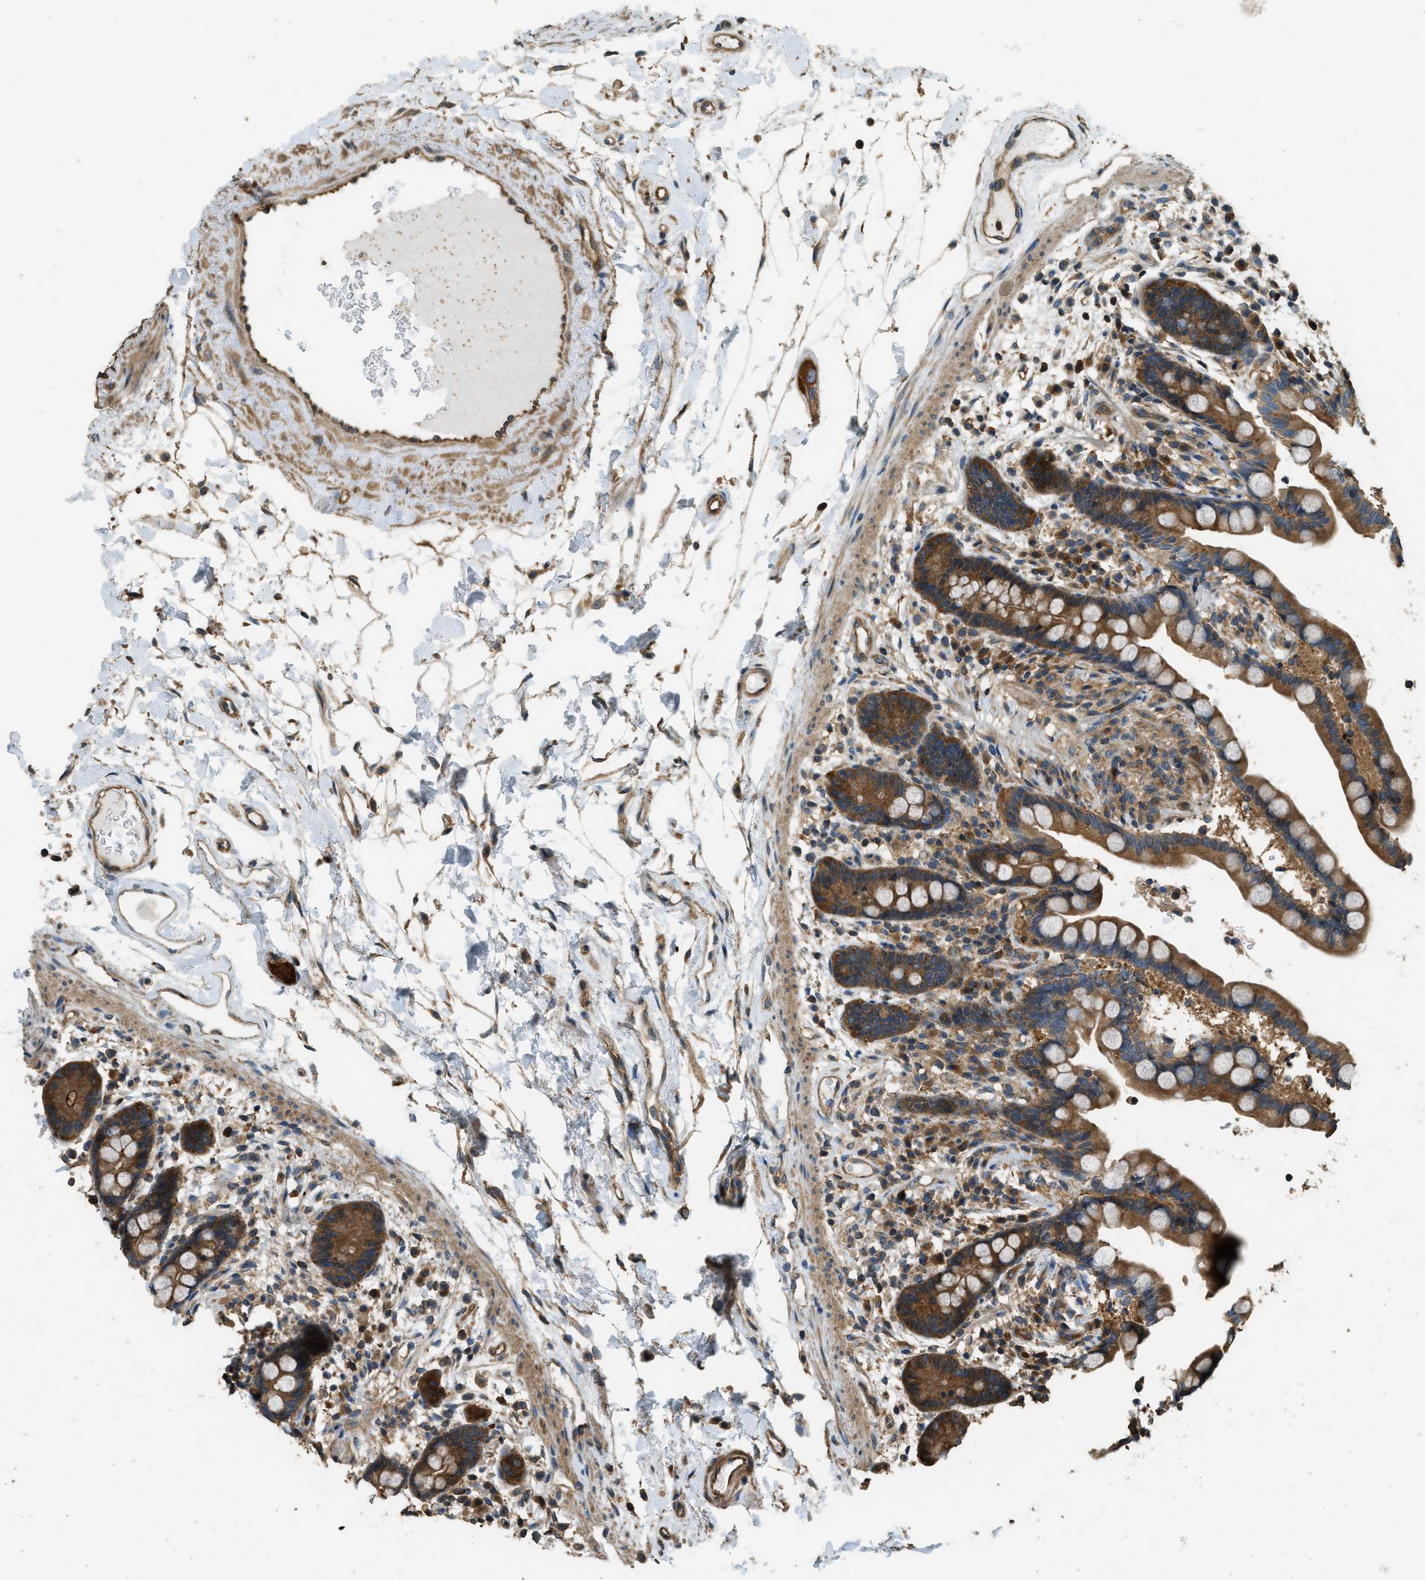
{"staining": {"intensity": "moderate", "quantity": ">75%", "location": "cytoplasmic/membranous"}, "tissue": "colon", "cell_type": "Endothelial cells", "image_type": "normal", "snomed": [{"axis": "morphology", "description": "Normal tissue, NOS"}, {"axis": "topography", "description": "Colon"}], "caption": "A micrograph of human colon stained for a protein shows moderate cytoplasmic/membranous brown staining in endothelial cells.", "gene": "MARS1", "patient": {"sex": "male", "age": 73}}